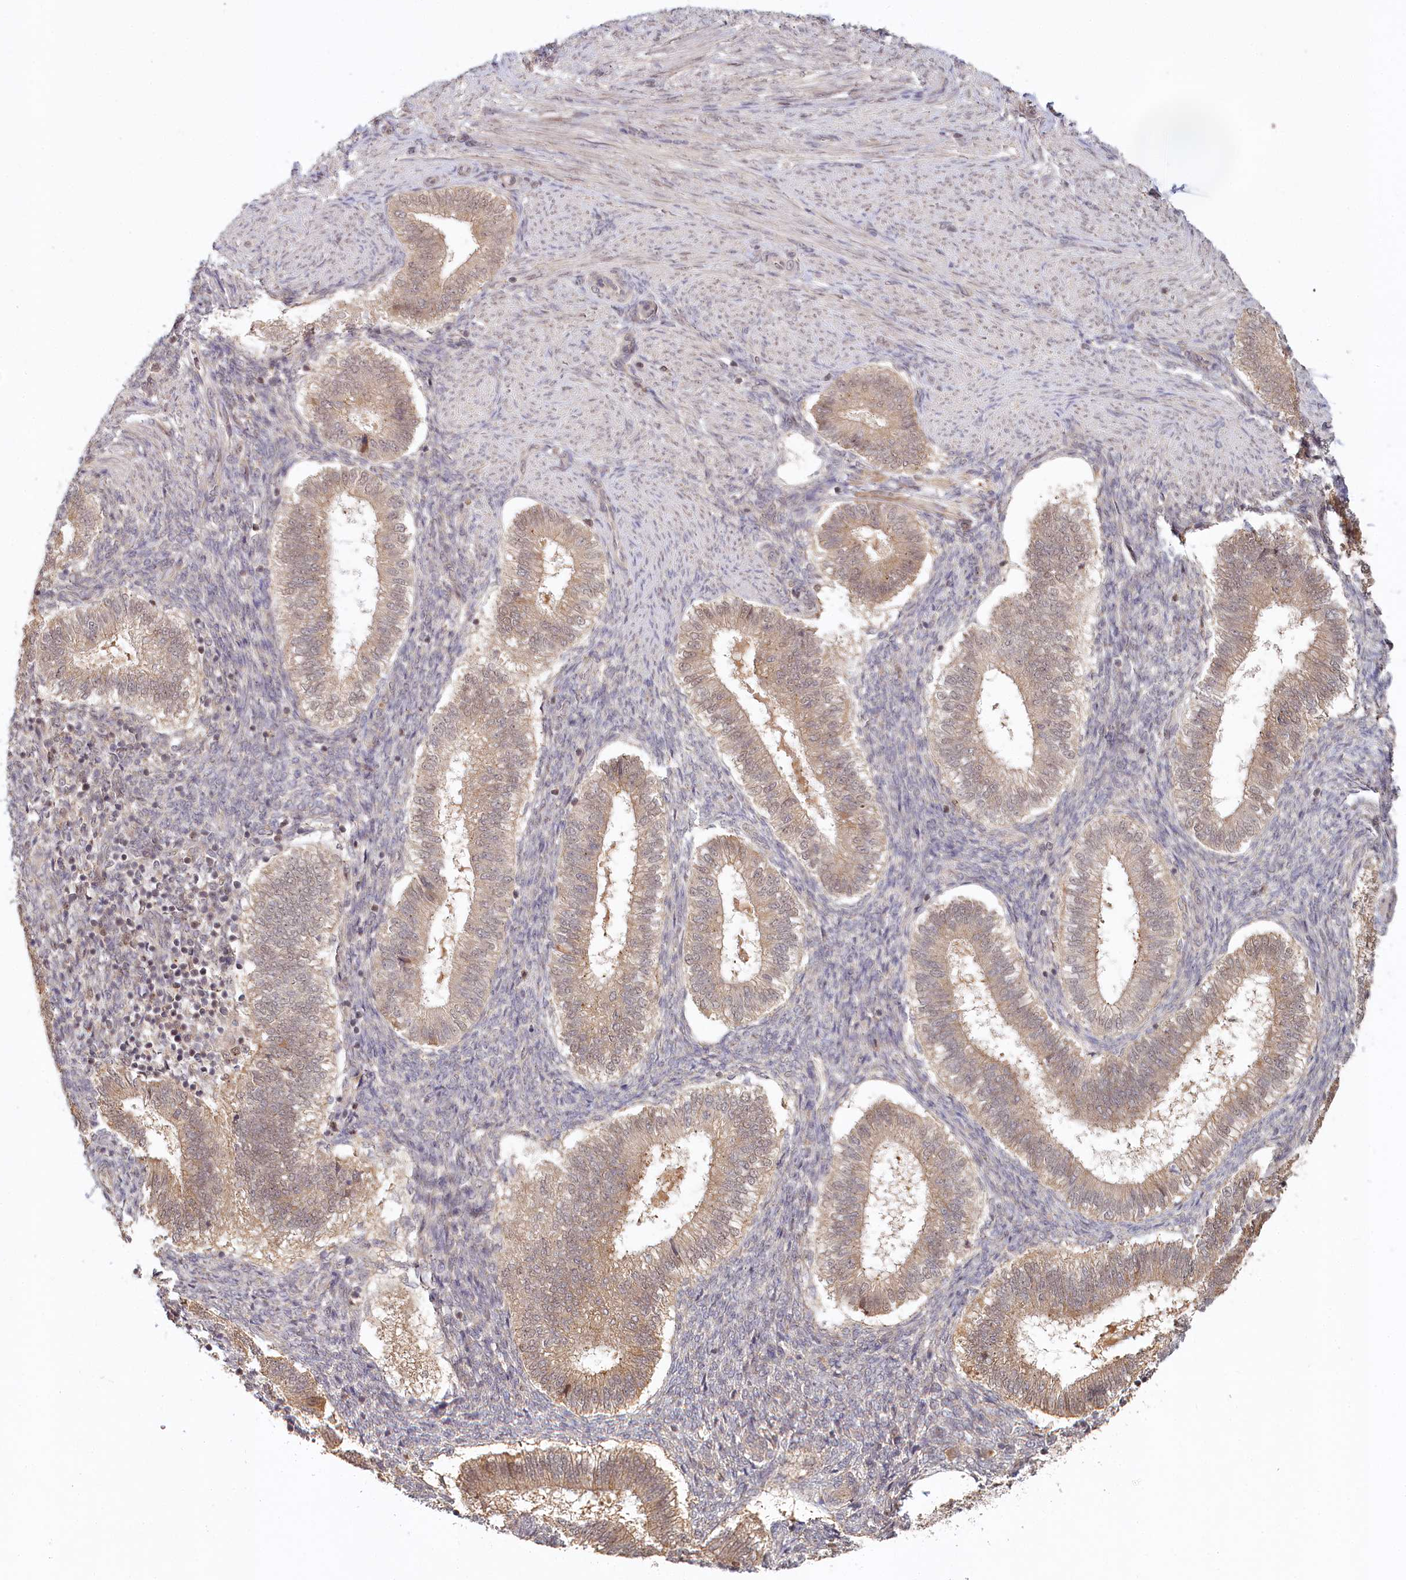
{"staining": {"intensity": "moderate", "quantity": ">75%", "location": "nuclear"}, "tissue": "endometrium", "cell_type": "Cells in endometrial stroma", "image_type": "normal", "snomed": [{"axis": "morphology", "description": "Normal tissue, NOS"}, {"axis": "topography", "description": "Endometrium"}], "caption": "Immunohistochemical staining of unremarkable human endometrium exhibits medium levels of moderate nuclear expression in about >75% of cells in endometrial stroma.", "gene": "WAPL", "patient": {"sex": "female", "age": 25}}